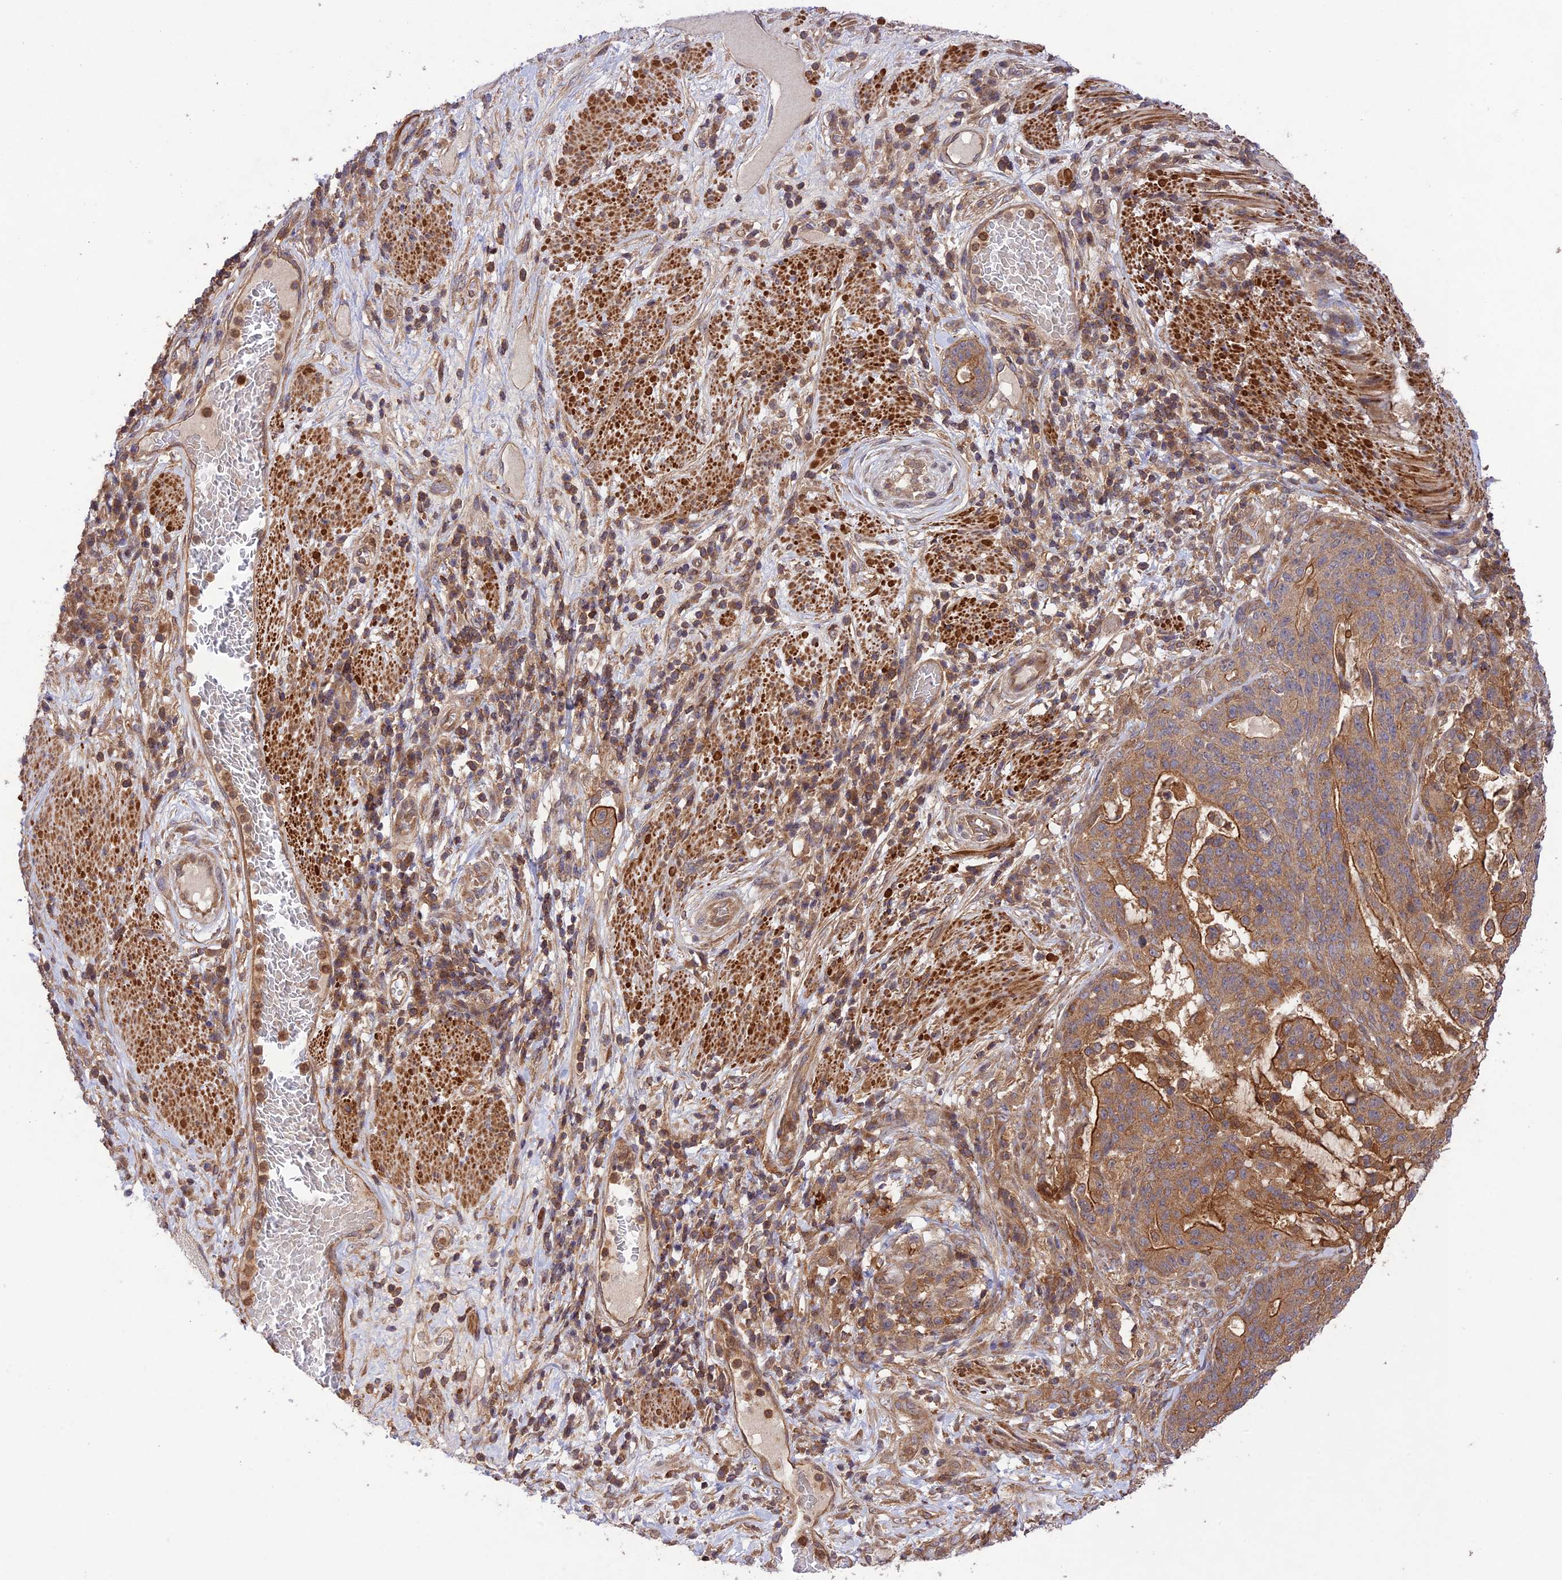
{"staining": {"intensity": "moderate", "quantity": ">75%", "location": "cytoplasmic/membranous"}, "tissue": "stomach cancer", "cell_type": "Tumor cells", "image_type": "cancer", "snomed": [{"axis": "morphology", "description": "Normal tissue, NOS"}, {"axis": "morphology", "description": "Adenocarcinoma, NOS"}, {"axis": "topography", "description": "Stomach"}], "caption": "This image displays IHC staining of stomach cancer (adenocarcinoma), with medium moderate cytoplasmic/membranous expression in about >75% of tumor cells.", "gene": "FCHSD1", "patient": {"sex": "female", "age": 64}}